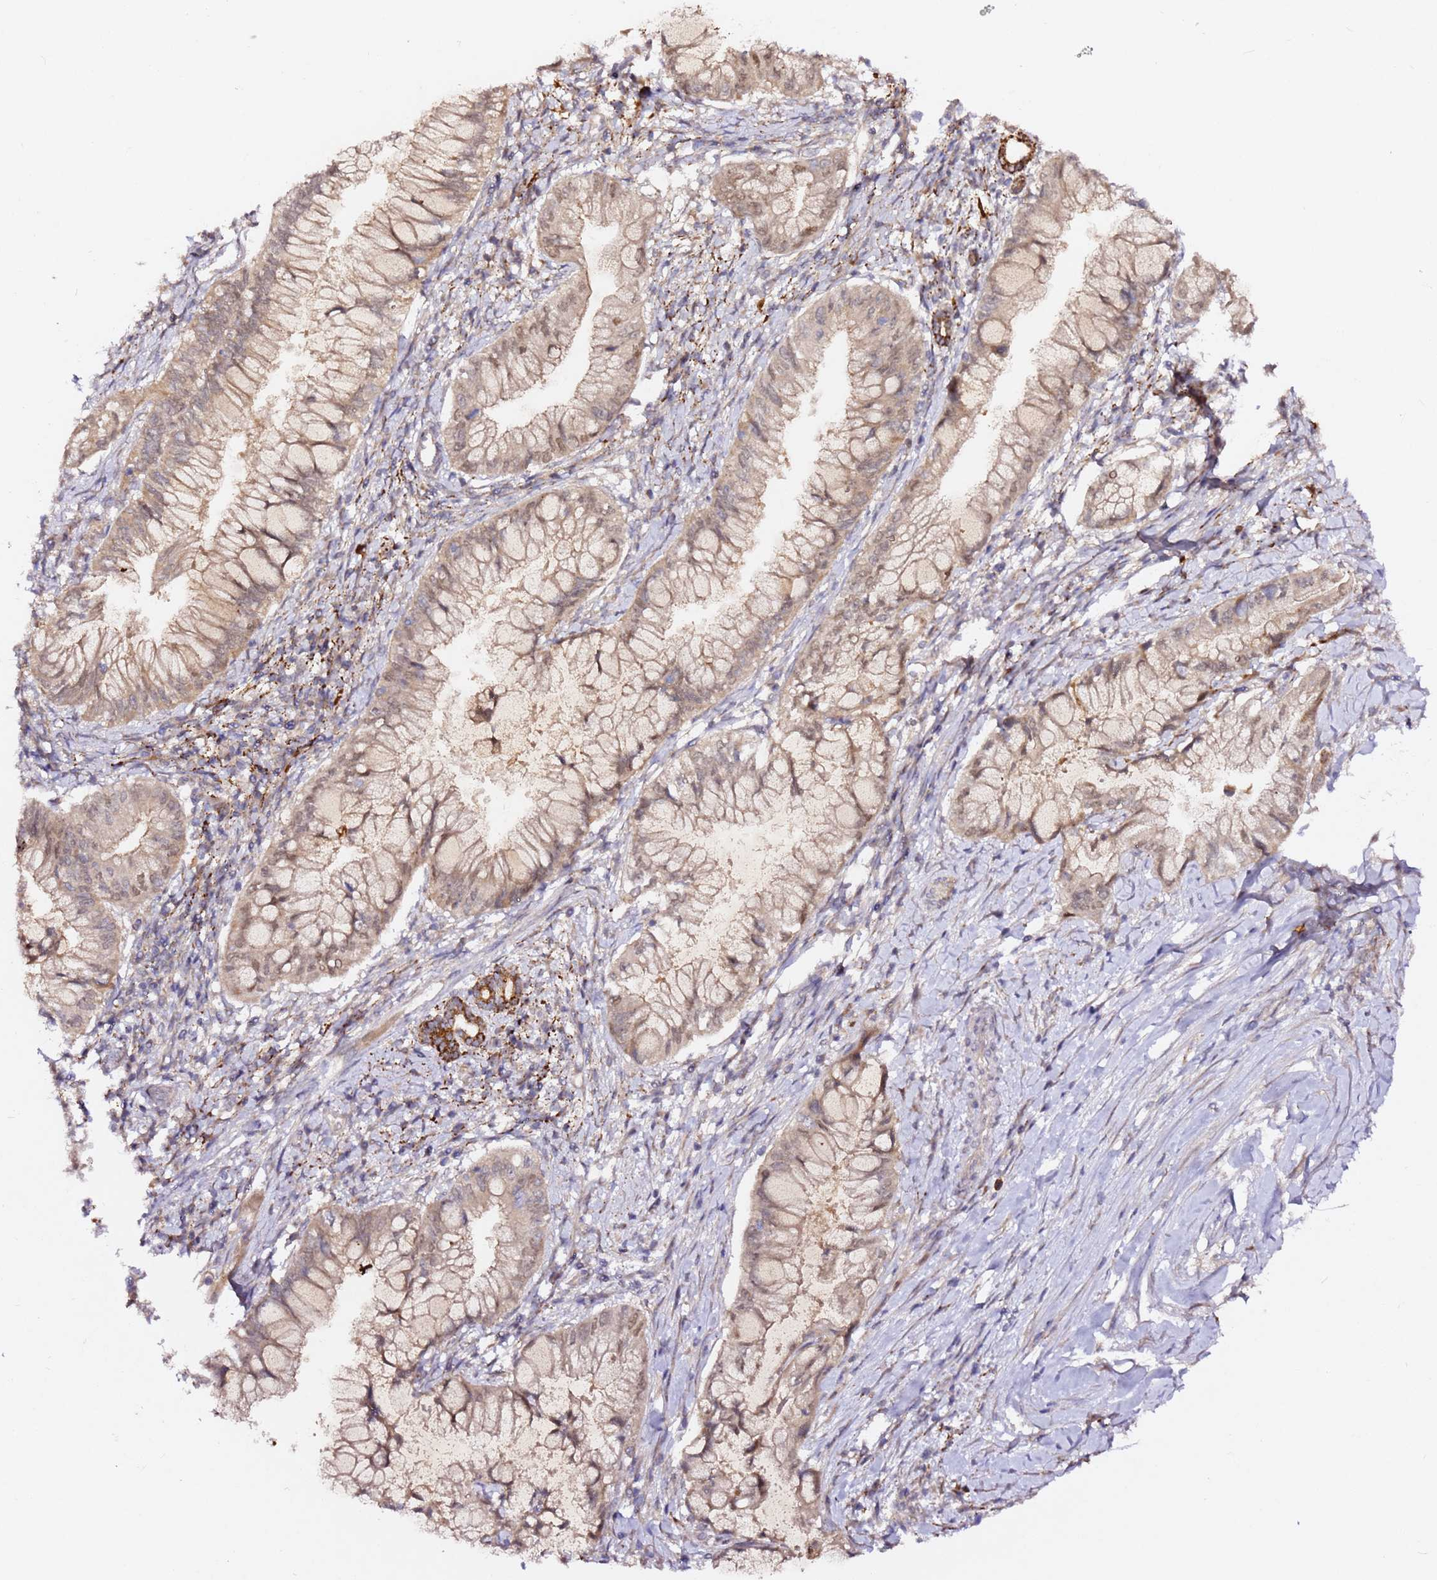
{"staining": {"intensity": "weak", "quantity": ">75%", "location": "cytoplasmic/membranous"}, "tissue": "pancreatic cancer", "cell_type": "Tumor cells", "image_type": "cancer", "snomed": [{"axis": "morphology", "description": "Adenocarcinoma, NOS"}, {"axis": "topography", "description": "Pancreas"}], "caption": "Tumor cells demonstrate low levels of weak cytoplasmic/membranous expression in about >75% of cells in human pancreatic cancer (adenocarcinoma). (brown staining indicates protein expression, while blue staining denotes nuclei).", "gene": "ALG11", "patient": {"sex": "male", "age": 48}}